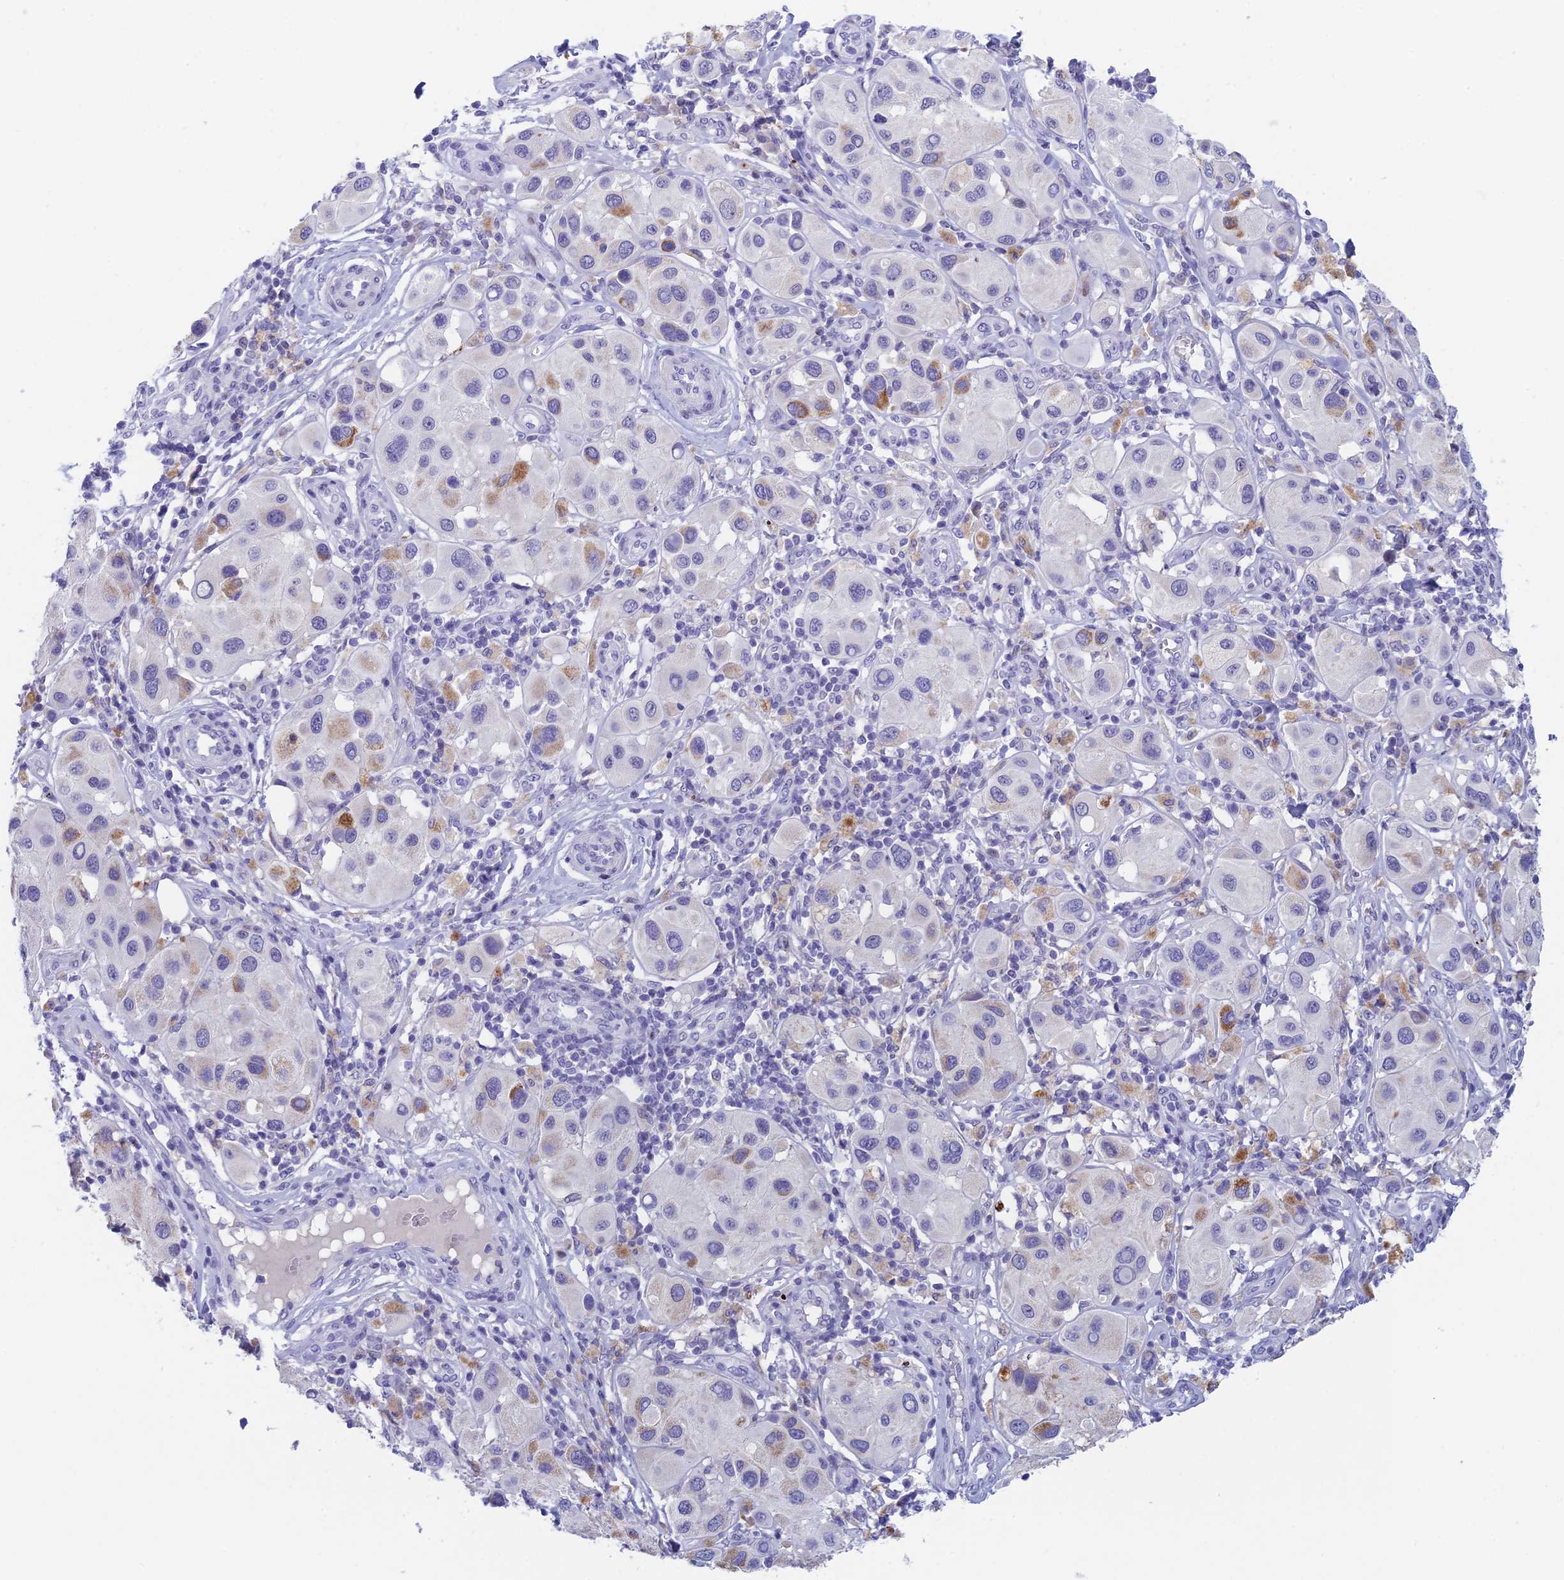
{"staining": {"intensity": "moderate", "quantity": "<25%", "location": "cytoplasmic/membranous"}, "tissue": "melanoma", "cell_type": "Tumor cells", "image_type": "cancer", "snomed": [{"axis": "morphology", "description": "Malignant melanoma, Metastatic site"}, {"axis": "topography", "description": "Skin"}], "caption": "DAB (3,3'-diaminobenzidine) immunohistochemical staining of human melanoma demonstrates moderate cytoplasmic/membranous protein positivity in about <25% of tumor cells.", "gene": "REXO5", "patient": {"sex": "male", "age": 41}}